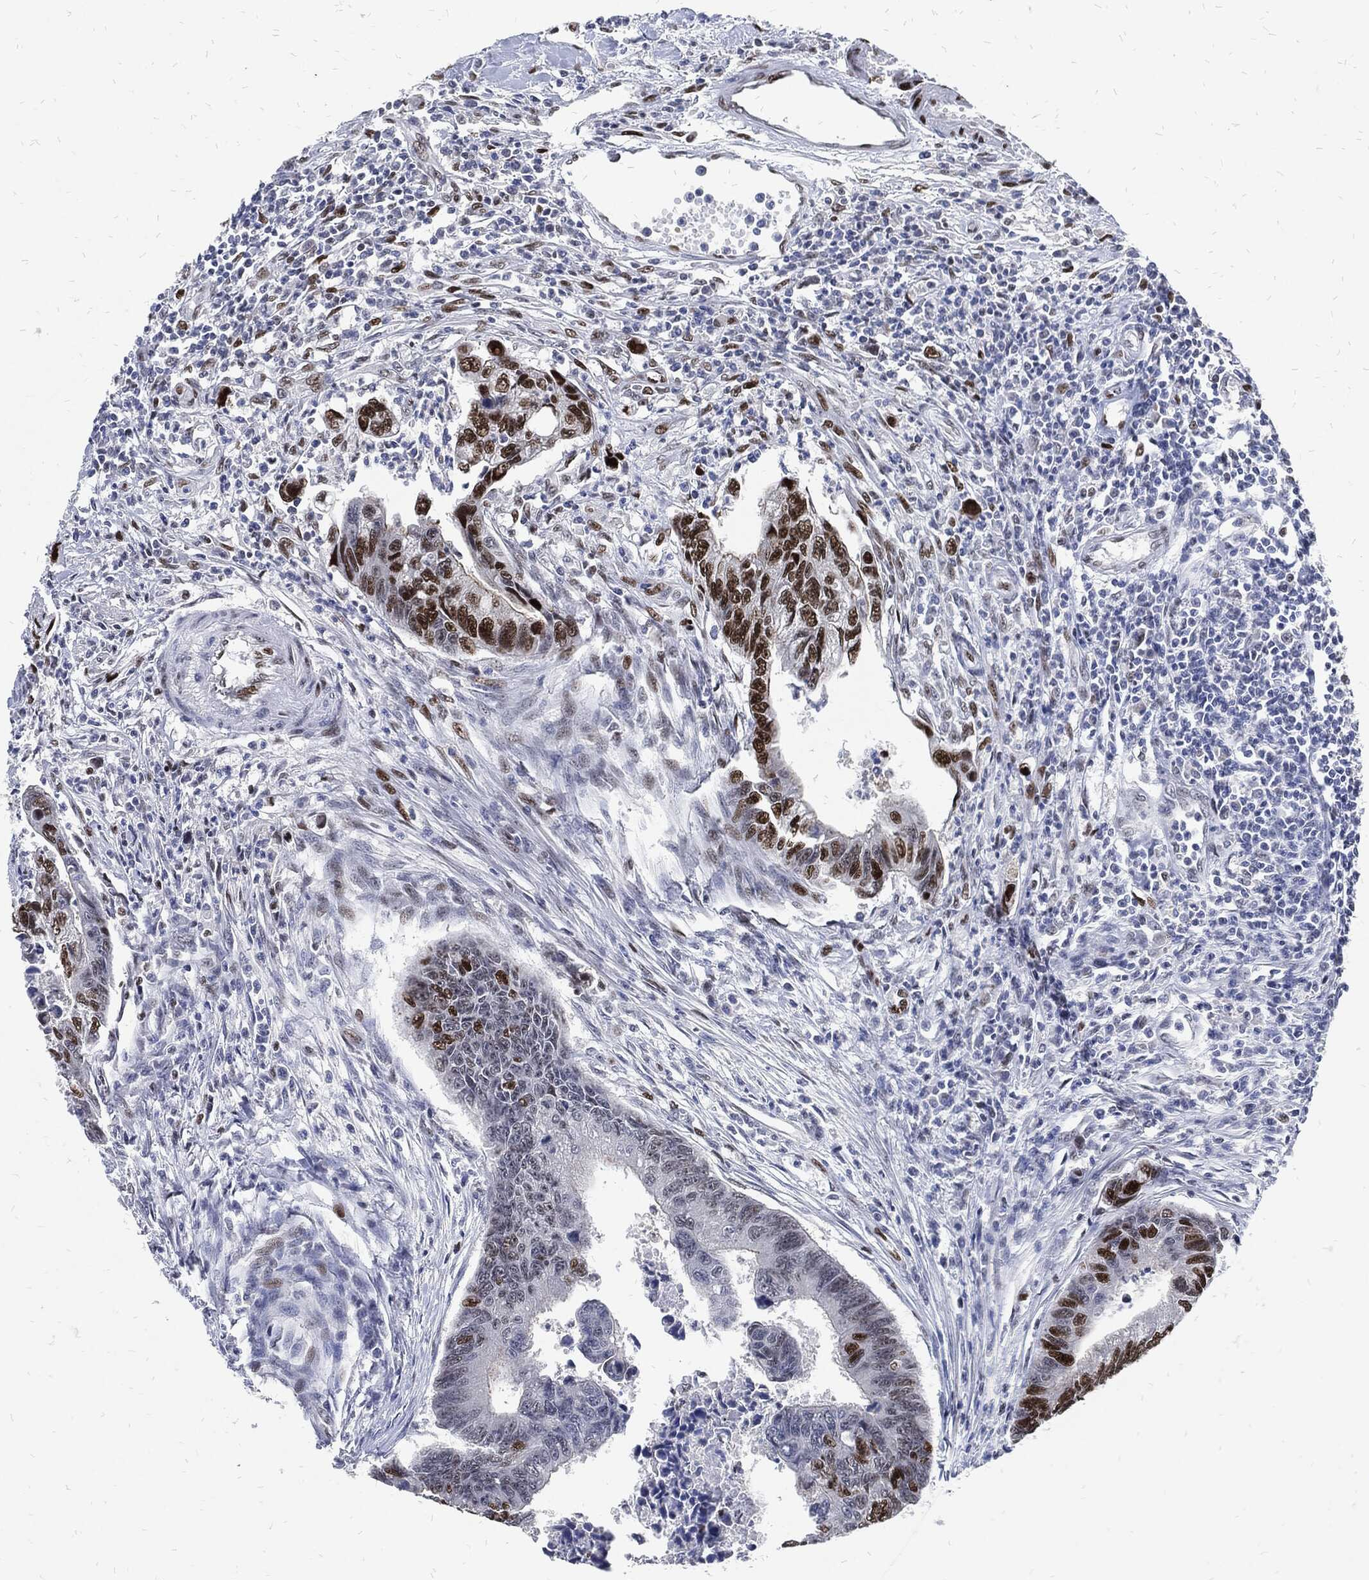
{"staining": {"intensity": "strong", "quantity": "<25%", "location": "nuclear"}, "tissue": "colorectal cancer", "cell_type": "Tumor cells", "image_type": "cancer", "snomed": [{"axis": "morphology", "description": "Adenocarcinoma, NOS"}, {"axis": "topography", "description": "Colon"}], "caption": "Colorectal cancer stained with immunohistochemistry reveals strong nuclear positivity in about <25% of tumor cells. The protein of interest is stained brown, and the nuclei are stained in blue (DAB IHC with brightfield microscopy, high magnification).", "gene": "JUN", "patient": {"sex": "female", "age": 65}}